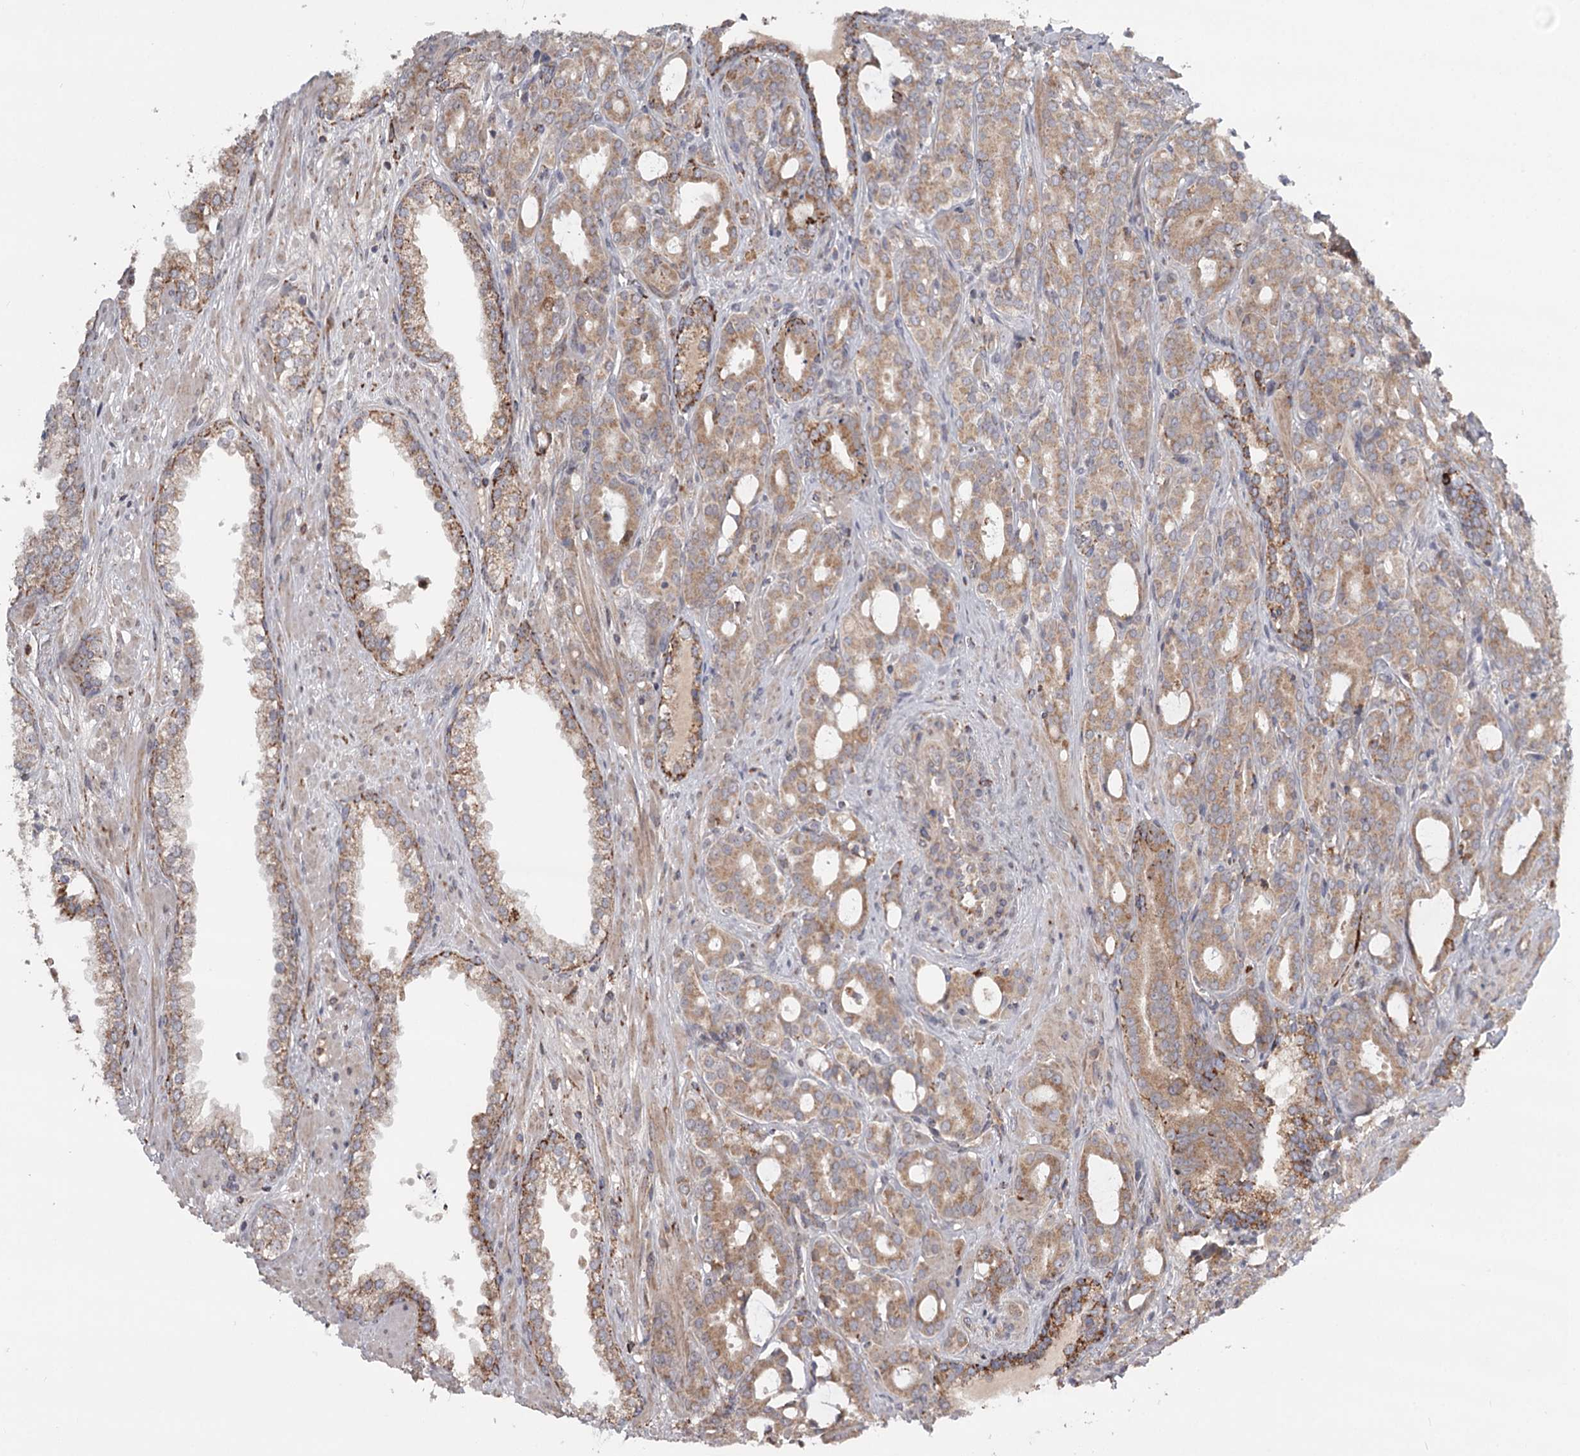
{"staining": {"intensity": "moderate", "quantity": ">75%", "location": "cytoplasmic/membranous"}, "tissue": "prostate cancer", "cell_type": "Tumor cells", "image_type": "cancer", "snomed": [{"axis": "morphology", "description": "Adenocarcinoma, High grade"}, {"axis": "topography", "description": "Prostate"}], "caption": "Immunohistochemical staining of human prostate cancer (high-grade adenocarcinoma) shows medium levels of moderate cytoplasmic/membranous protein expression in about >75% of tumor cells. The staining is performed using DAB brown chromogen to label protein expression. The nuclei are counter-stained blue using hematoxylin.", "gene": "CDC123", "patient": {"sex": "male", "age": 72}}